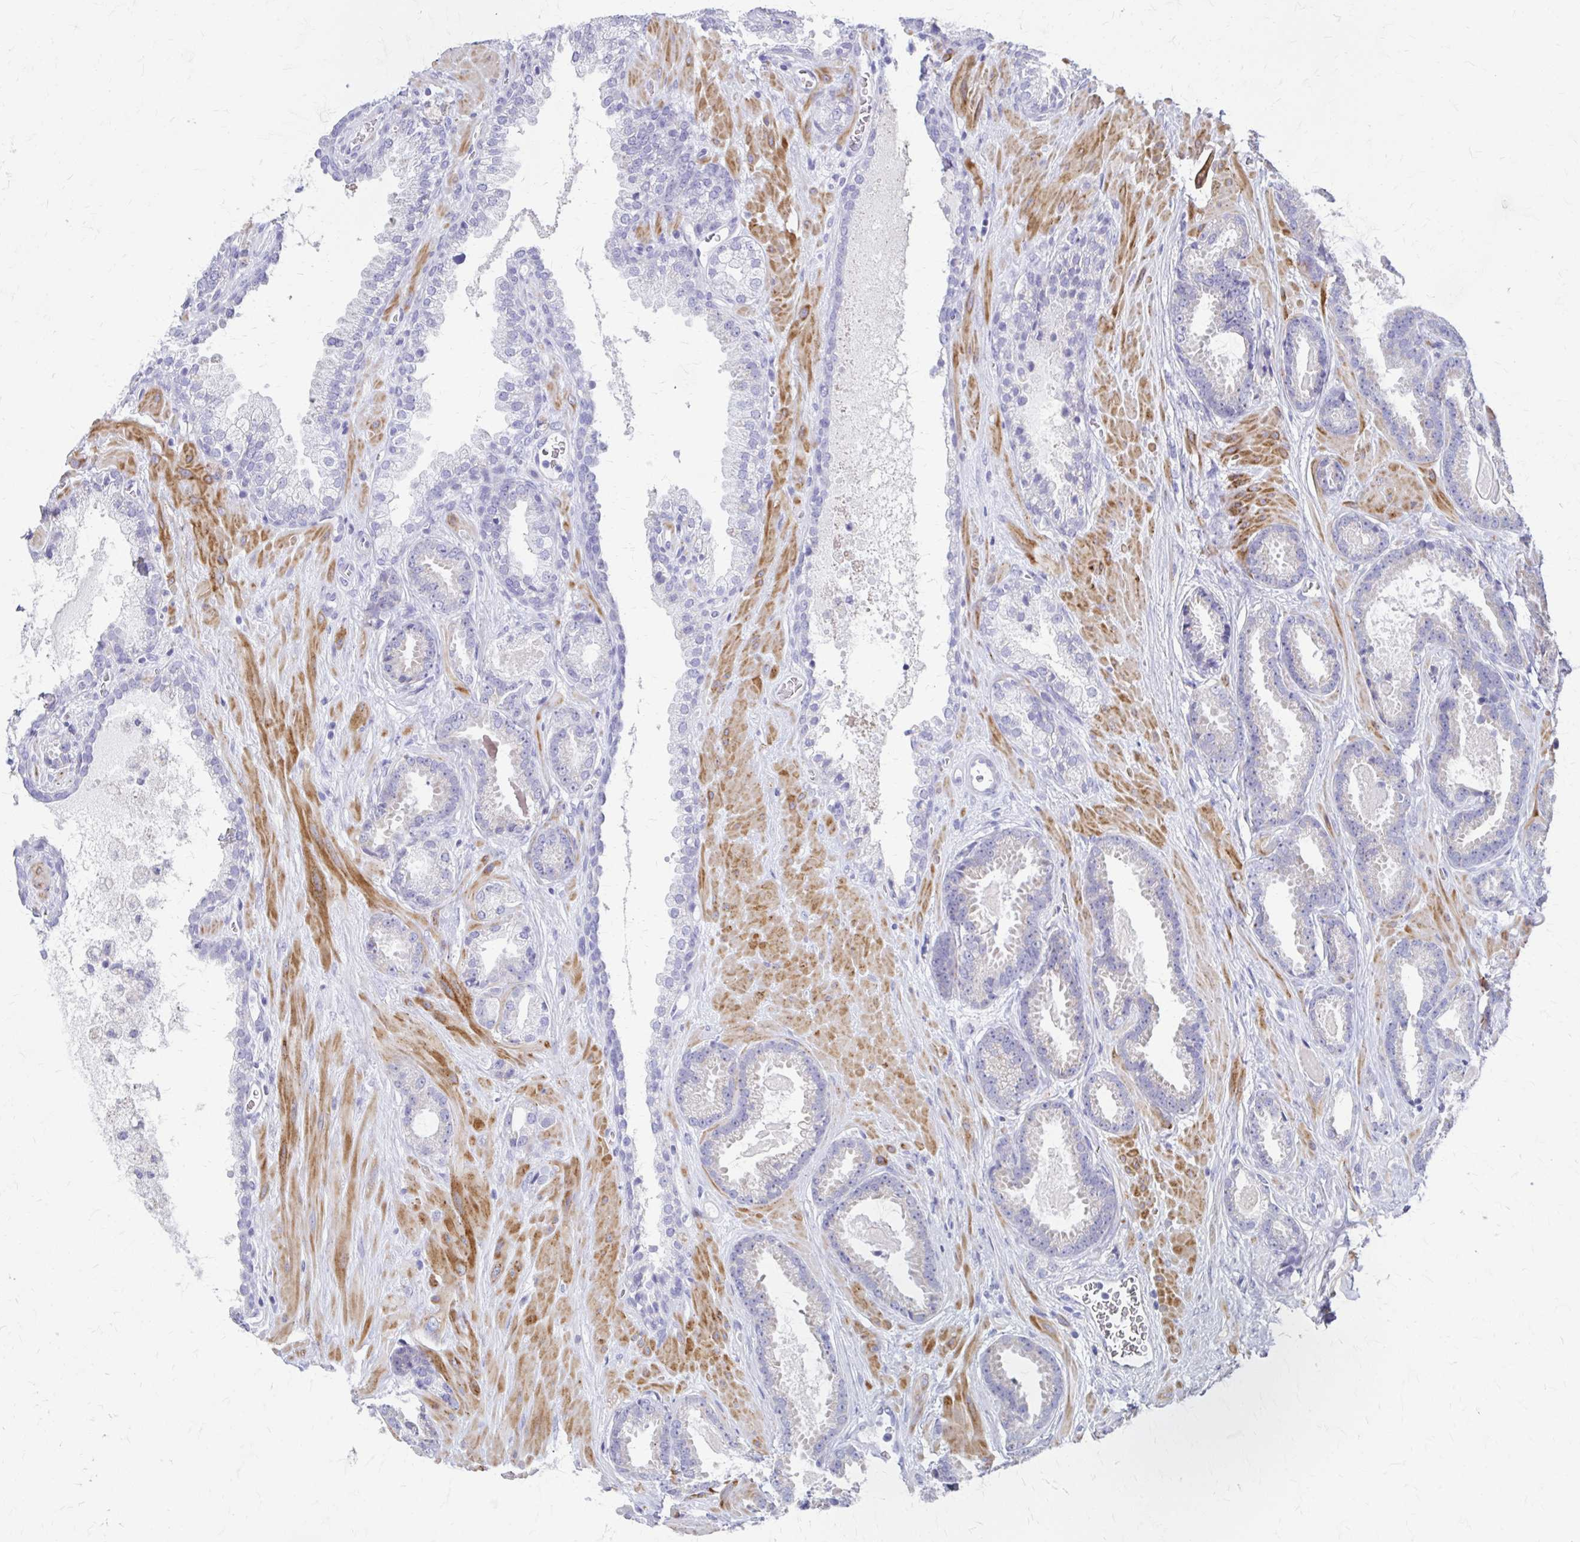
{"staining": {"intensity": "negative", "quantity": "none", "location": "none"}, "tissue": "prostate cancer", "cell_type": "Tumor cells", "image_type": "cancer", "snomed": [{"axis": "morphology", "description": "Adenocarcinoma, Low grade"}, {"axis": "topography", "description": "Prostate"}], "caption": "Immunohistochemistry (IHC) image of neoplastic tissue: adenocarcinoma (low-grade) (prostate) stained with DAB reveals no significant protein positivity in tumor cells.", "gene": "ZSCAN5B", "patient": {"sex": "male", "age": 62}}